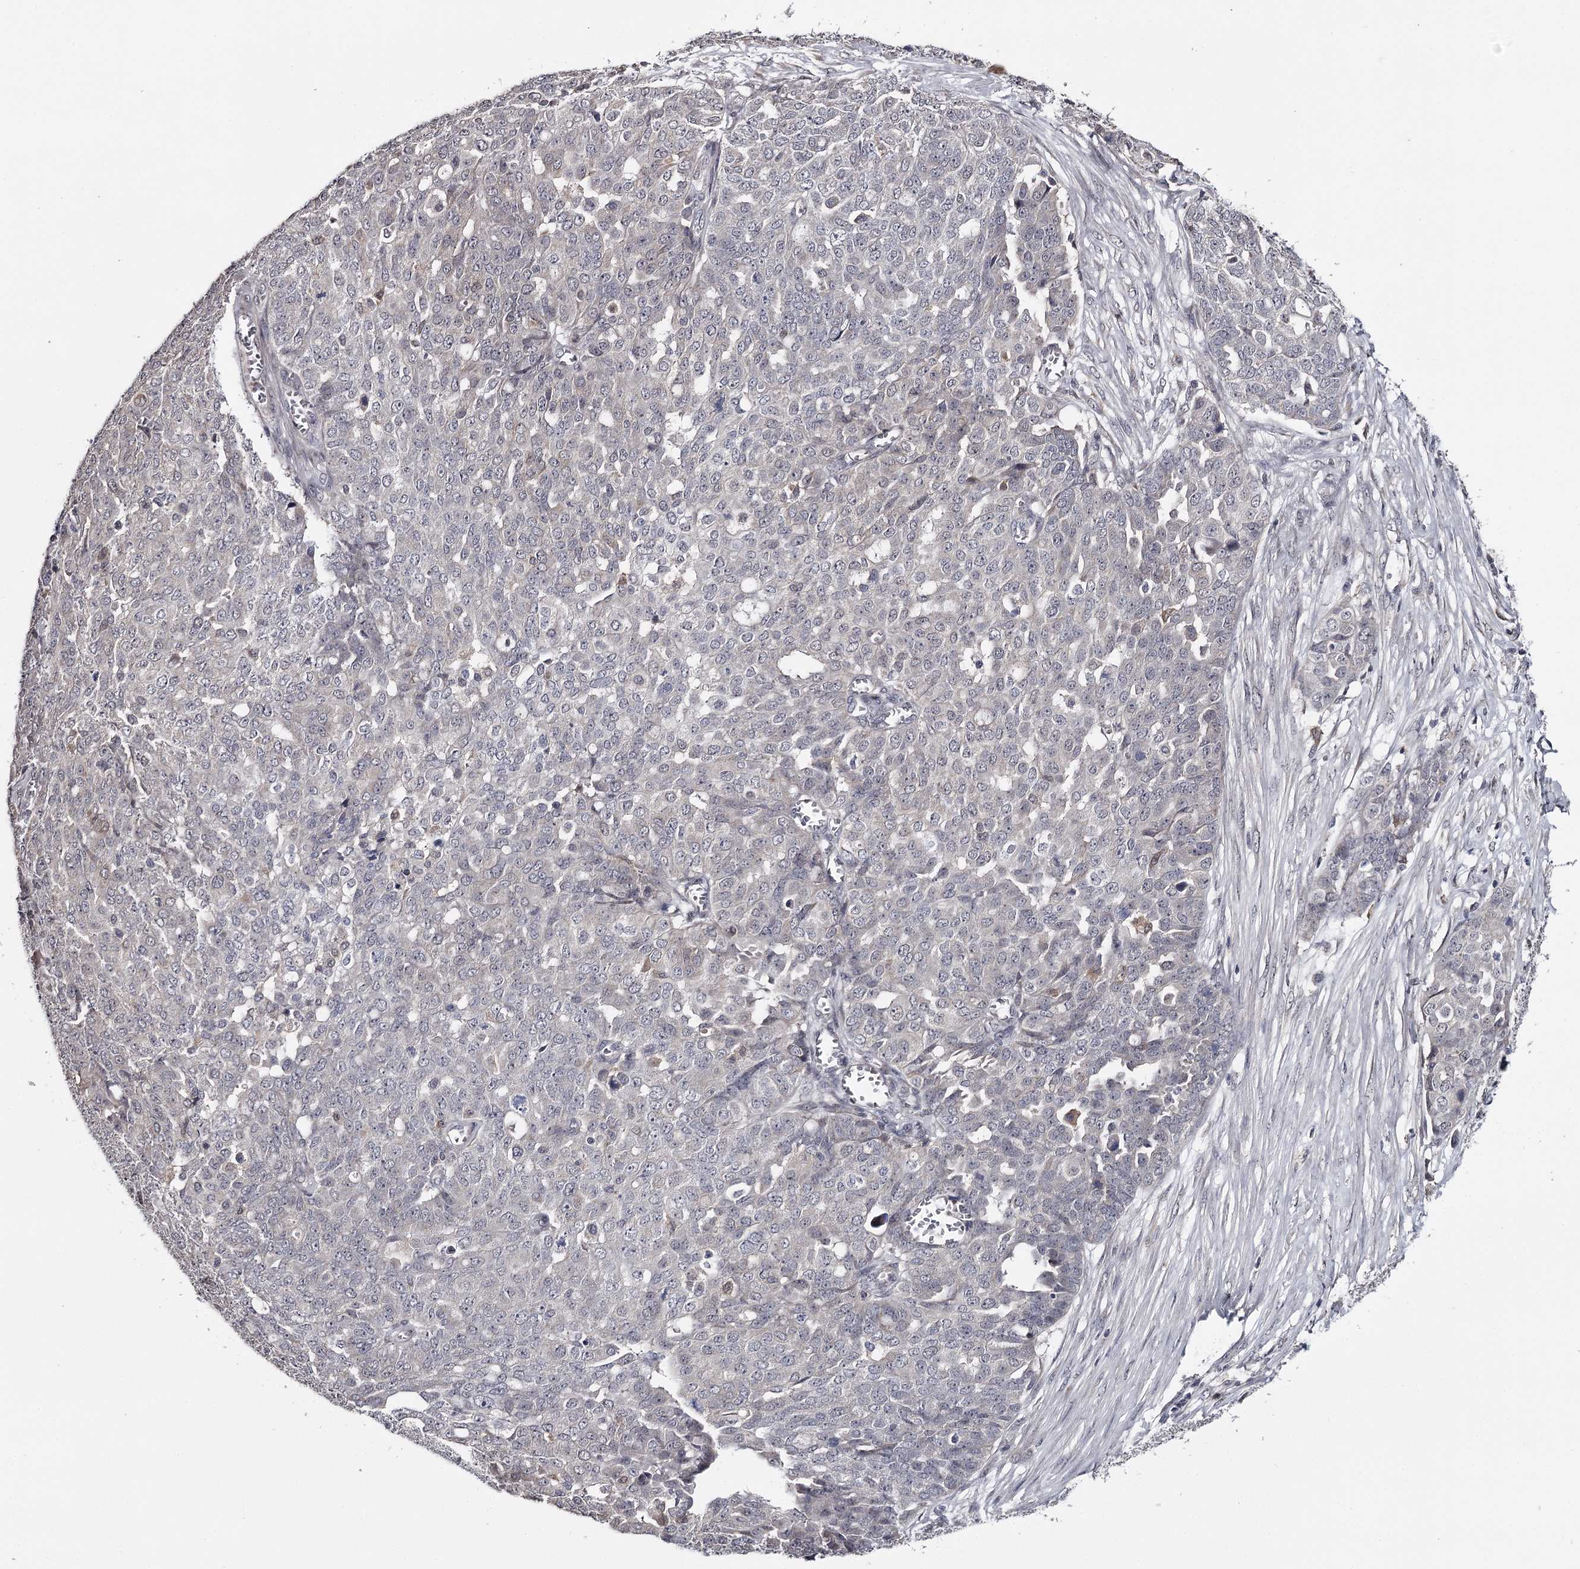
{"staining": {"intensity": "weak", "quantity": "<25%", "location": "nuclear"}, "tissue": "ovarian cancer", "cell_type": "Tumor cells", "image_type": "cancer", "snomed": [{"axis": "morphology", "description": "Cystadenocarcinoma, serous, NOS"}, {"axis": "topography", "description": "Soft tissue"}, {"axis": "topography", "description": "Ovary"}], "caption": "Tumor cells are negative for brown protein staining in ovarian serous cystadenocarcinoma.", "gene": "GTSF1", "patient": {"sex": "female", "age": 57}}